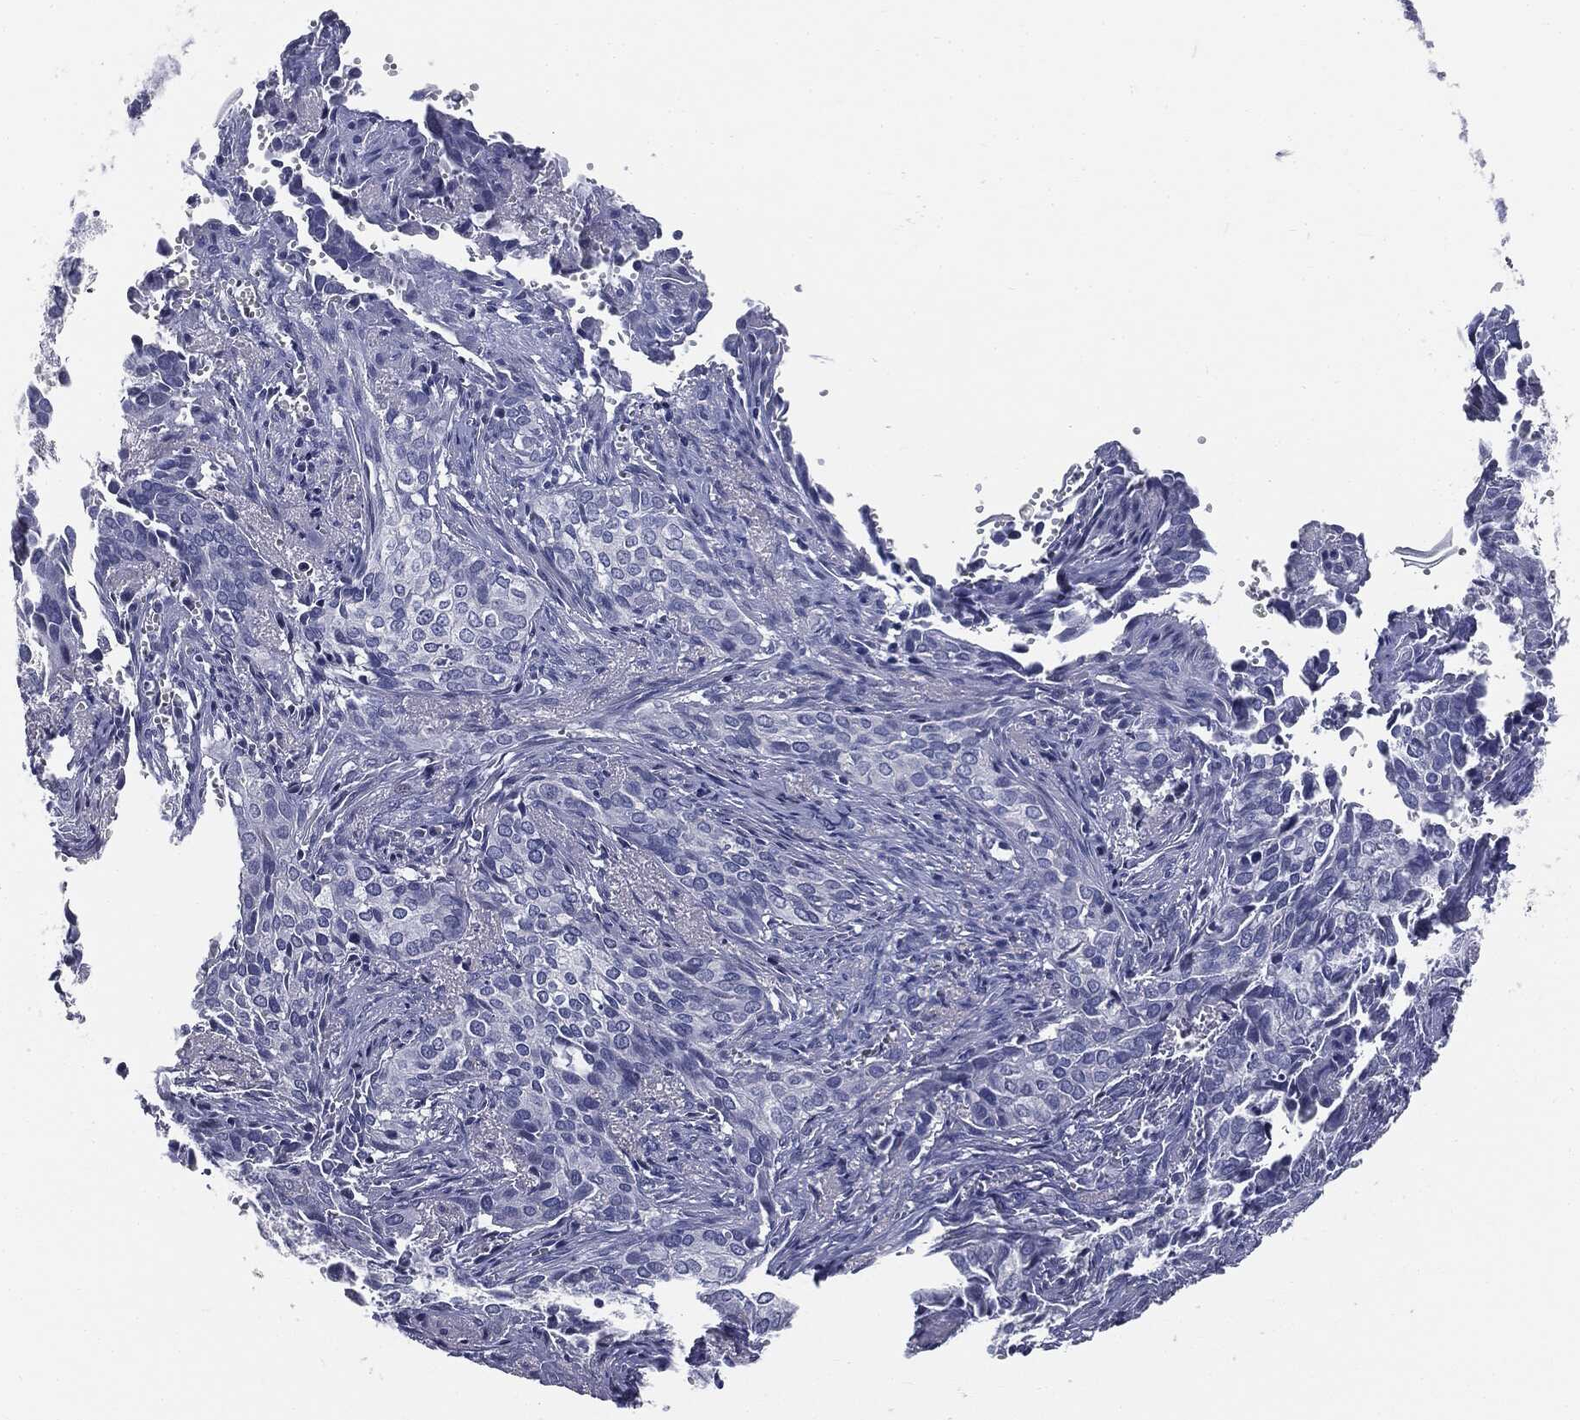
{"staining": {"intensity": "negative", "quantity": "none", "location": "none"}, "tissue": "cervical cancer", "cell_type": "Tumor cells", "image_type": "cancer", "snomed": [{"axis": "morphology", "description": "Squamous cell carcinoma, NOS"}, {"axis": "topography", "description": "Cervix"}], "caption": "High magnification brightfield microscopy of cervical cancer stained with DAB (brown) and counterstained with hematoxylin (blue): tumor cells show no significant positivity.", "gene": "AFP", "patient": {"sex": "female", "age": 29}}